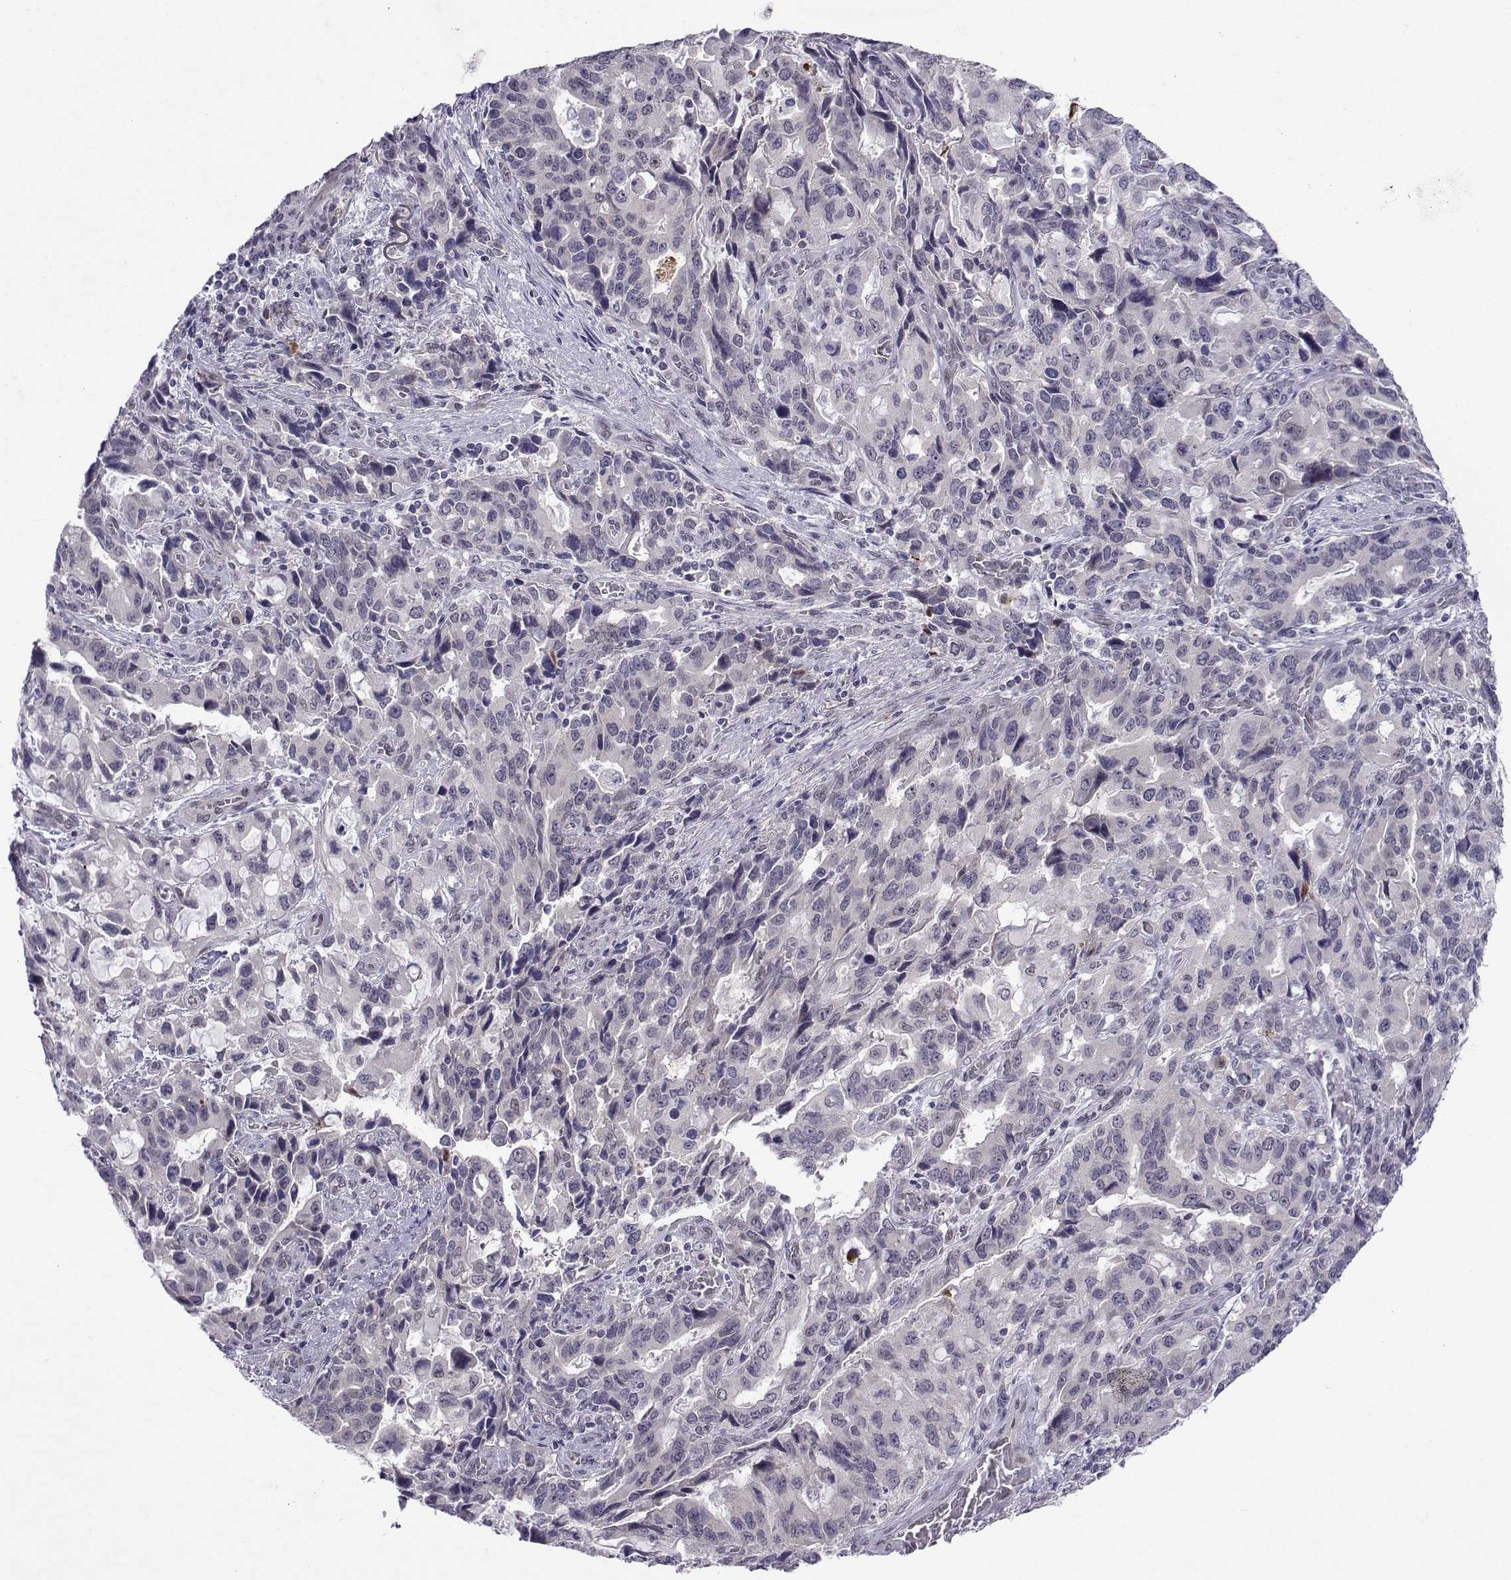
{"staining": {"intensity": "negative", "quantity": "none", "location": "none"}, "tissue": "stomach cancer", "cell_type": "Tumor cells", "image_type": "cancer", "snomed": [{"axis": "morphology", "description": "Adenocarcinoma, NOS"}, {"axis": "topography", "description": "Stomach, upper"}], "caption": "The image exhibits no significant staining in tumor cells of stomach cancer. The staining was performed using DAB to visualize the protein expression in brown, while the nuclei were stained in blue with hematoxylin (Magnification: 20x).", "gene": "SLC6A3", "patient": {"sex": "male", "age": 85}}